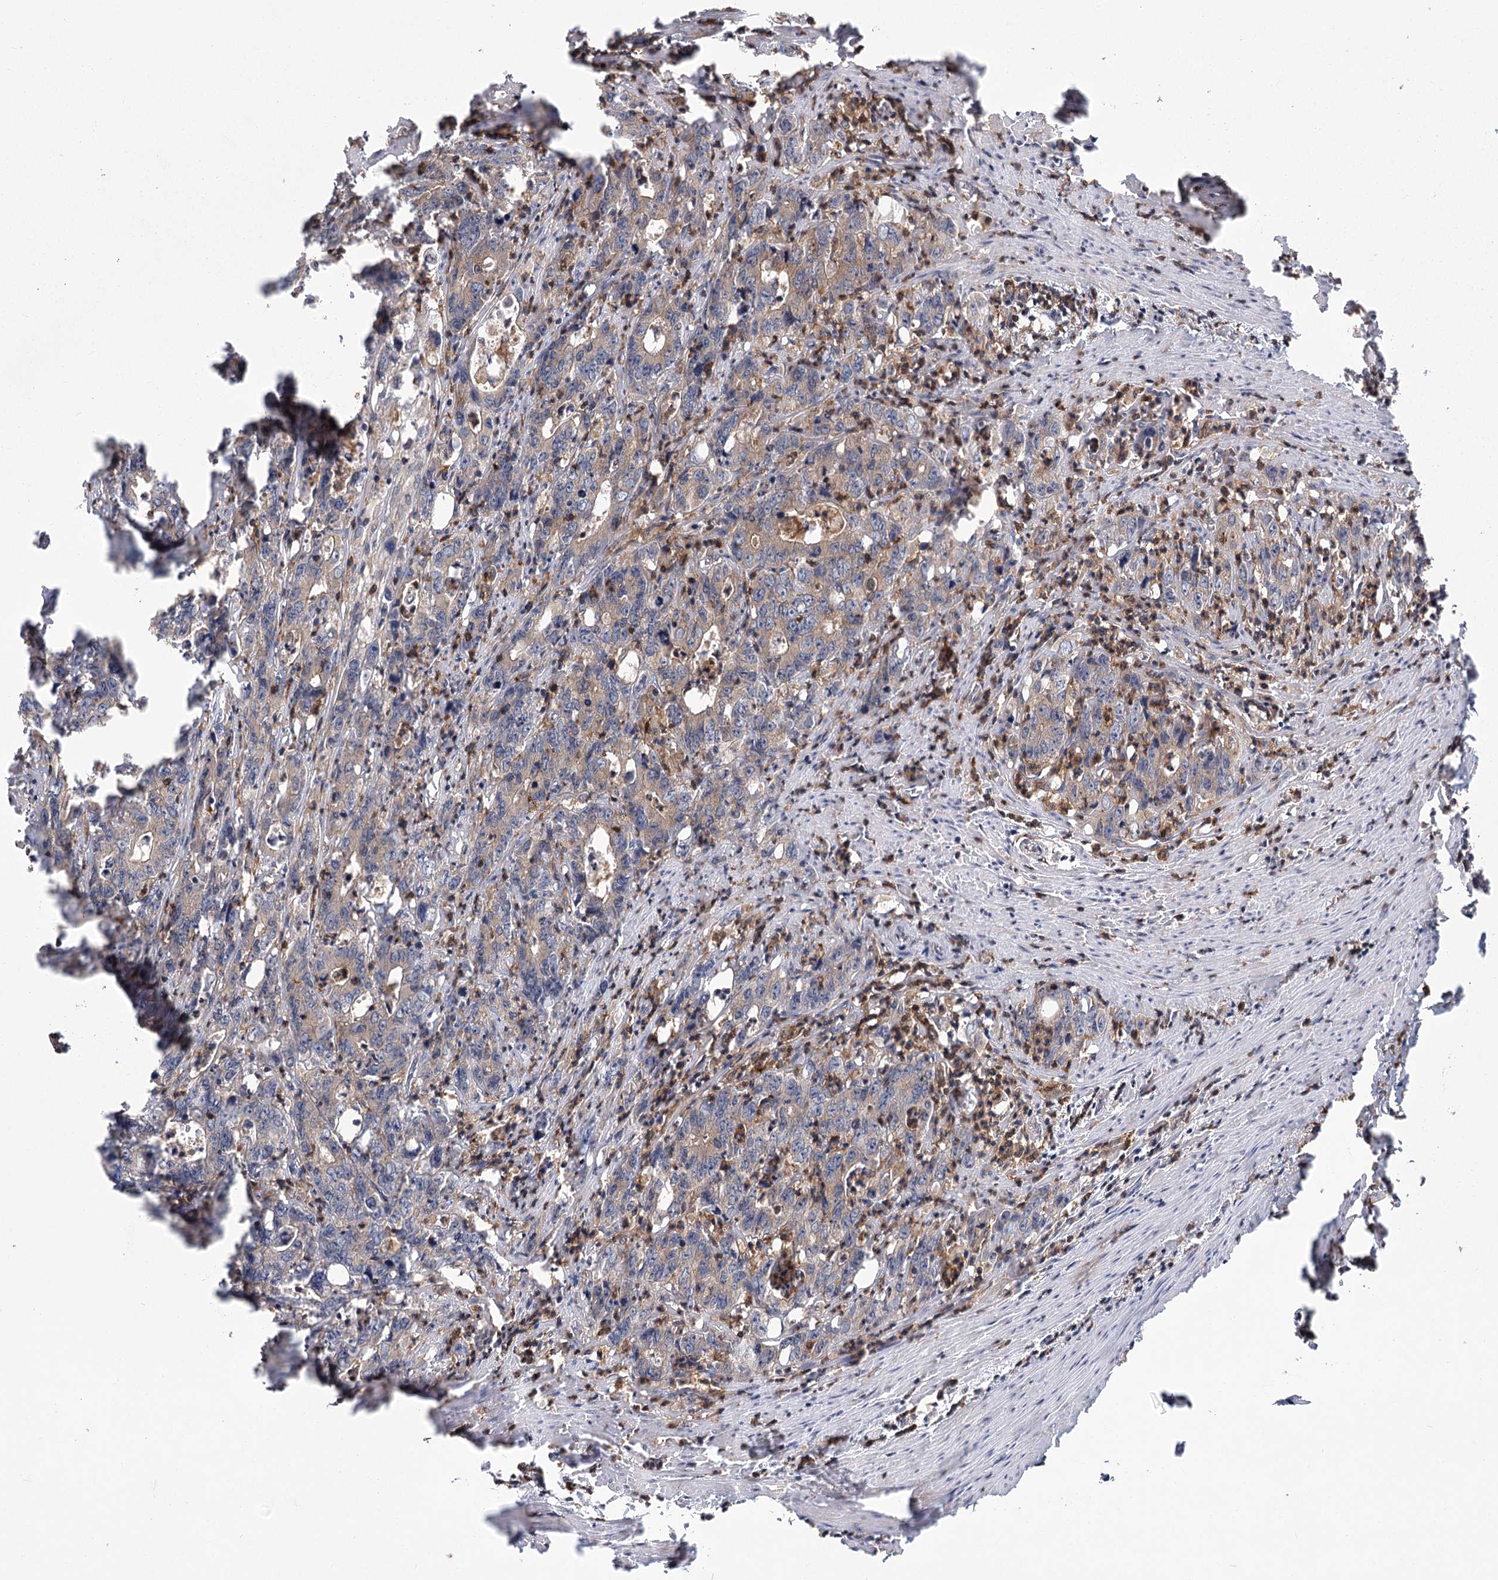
{"staining": {"intensity": "weak", "quantity": "25%-75%", "location": "cytoplasmic/membranous"}, "tissue": "colorectal cancer", "cell_type": "Tumor cells", "image_type": "cancer", "snomed": [{"axis": "morphology", "description": "Adenocarcinoma, NOS"}, {"axis": "topography", "description": "Colon"}], "caption": "This micrograph demonstrates IHC staining of human colorectal cancer (adenocarcinoma), with low weak cytoplasmic/membranous expression in approximately 25%-75% of tumor cells.", "gene": "MEPE", "patient": {"sex": "female", "age": 75}}